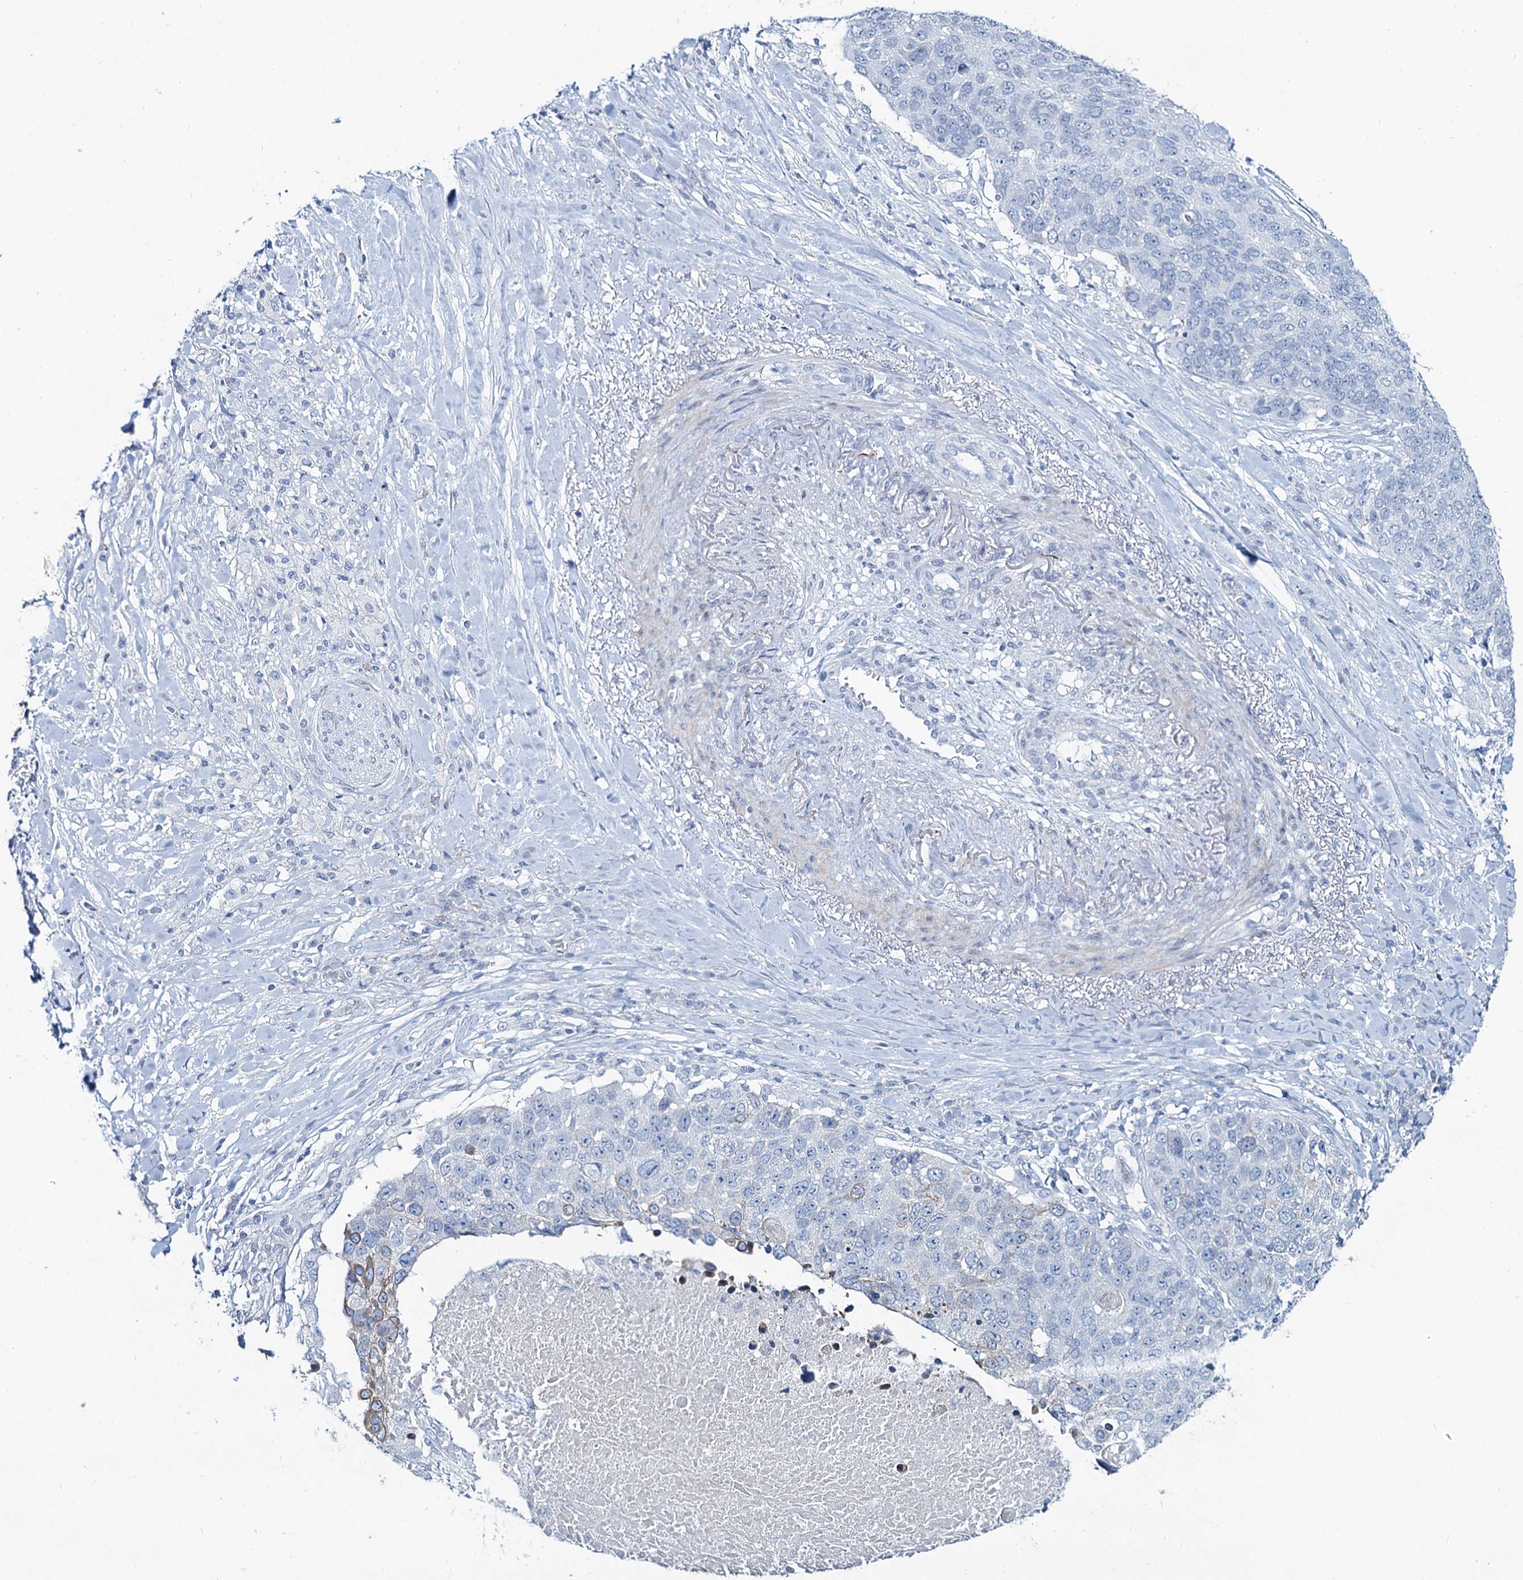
{"staining": {"intensity": "negative", "quantity": "none", "location": "none"}, "tissue": "lung cancer", "cell_type": "Tumor cells", "image_type": "cancer", "snomed": [{"axis": "morphology", "description": "Normal tissue, NOS"}, {"axis": "morphology", "description": "Squamous cell carcinoma, NOS"}, {"axis": "topography", "description": "Lymph node"}, {"axis": "topography", "description": "Lung"}], "caption": "Photomicrograph shows no significant protein positivity in tumor cells of squamous cell carcinoma (lung). Brightfield microscopy of IHC stained with DAB (3,3'-diaminobenzidine) (brown) and hematoxylin (blue), captured at high magnification.", "gene": "TOX3", "patient": {"sex": "male", "age": 66}}